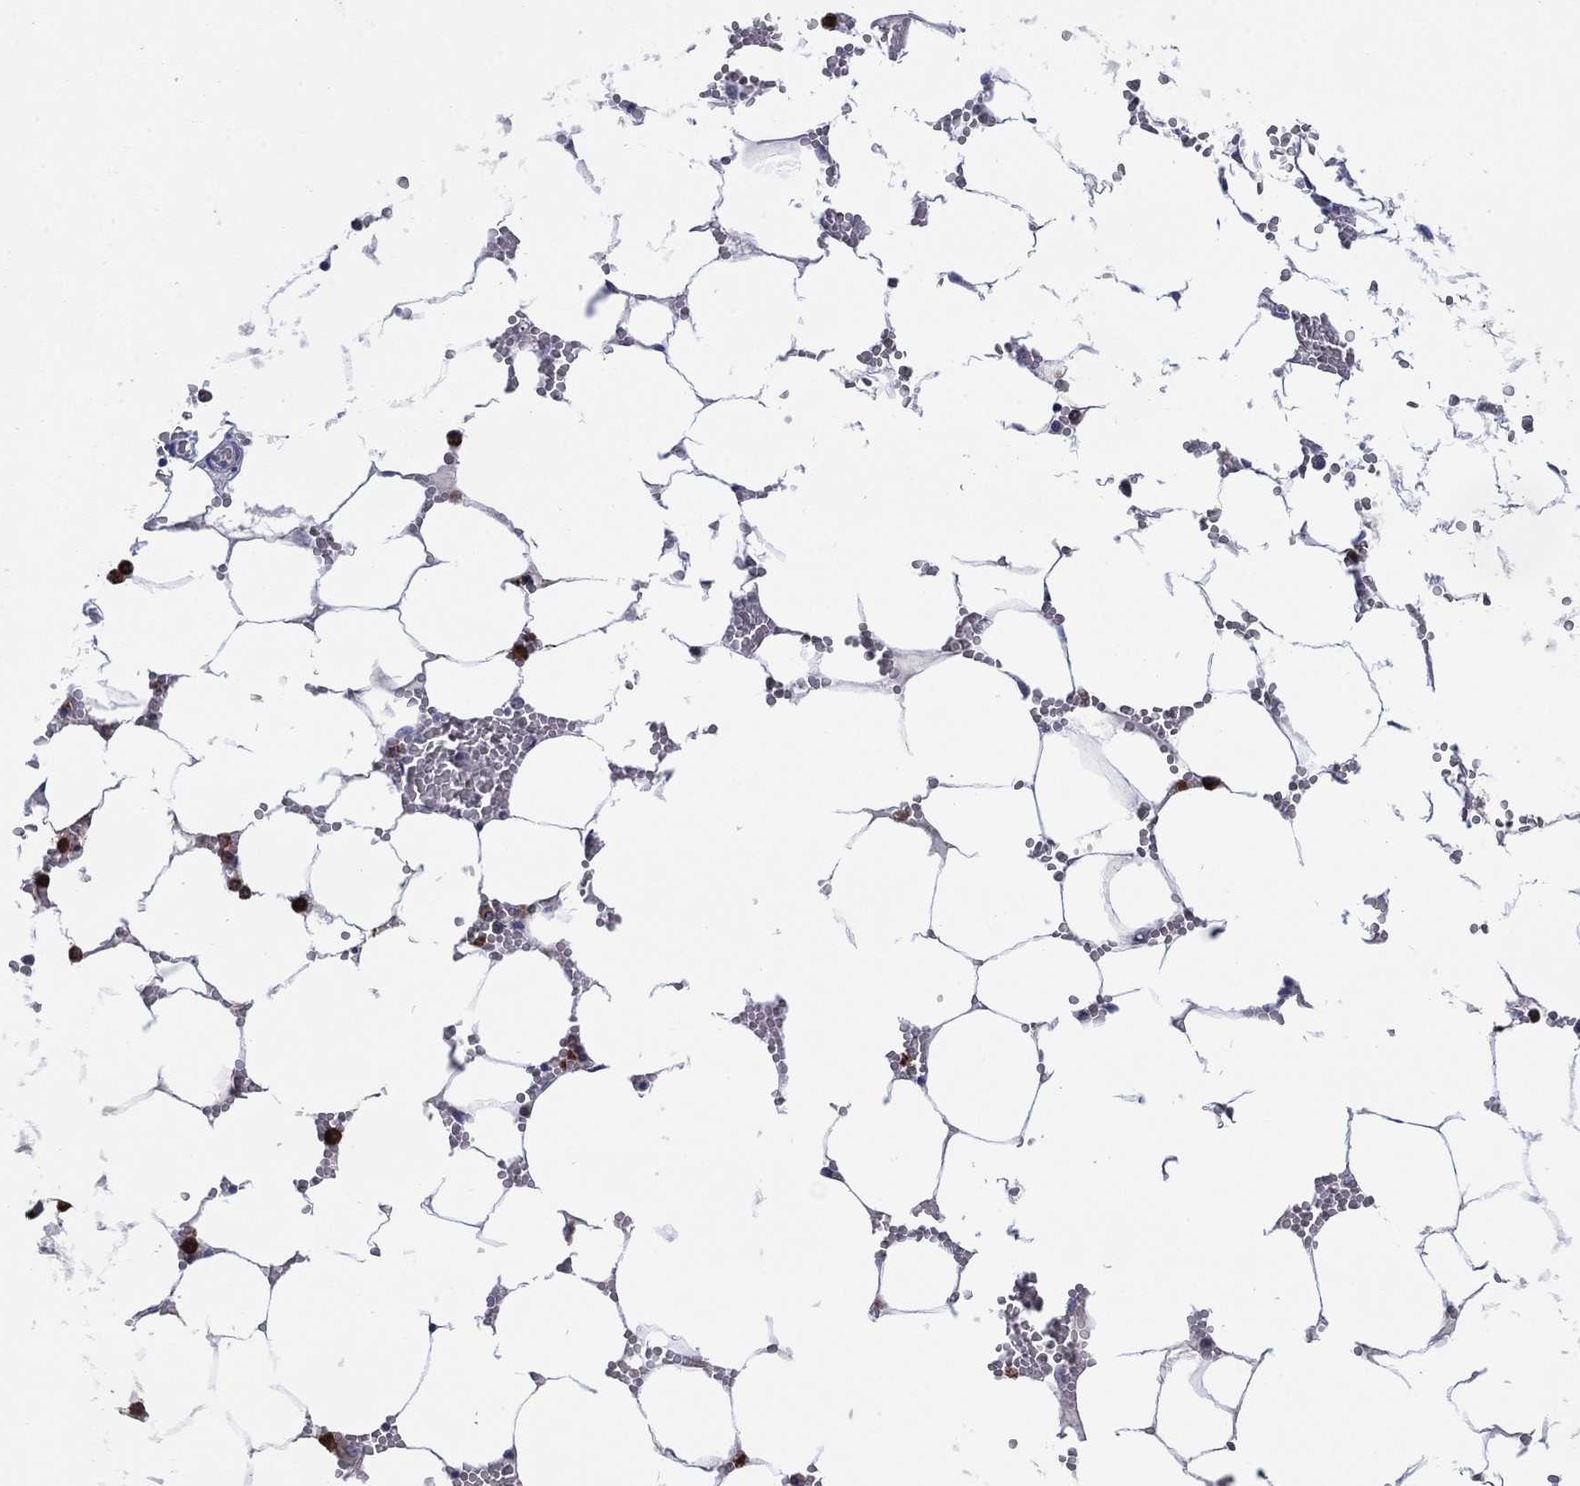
{"staining": {"intensity": "strong", "quantity": "25%-75%", "location": "cytoplasmic/membranous"}, "tissue": "bone marrow", "cell_type": "Hematopoietic cells", "image_type": "normal", "snomed": [{"axis": "morphology", "description": "Normal tissue, NOS"}, {"axis": "topography", "description": "Bone marrow"}], "caption": "Immunohistochemical staining of normal human bone marrow exhibits high levels of strong cytoplasmic/membranous positivity in approximately 25%-75% of hematopoietic cells.", "gene": "MTRFR", "patient": {"sex": "female", "age": 64}}